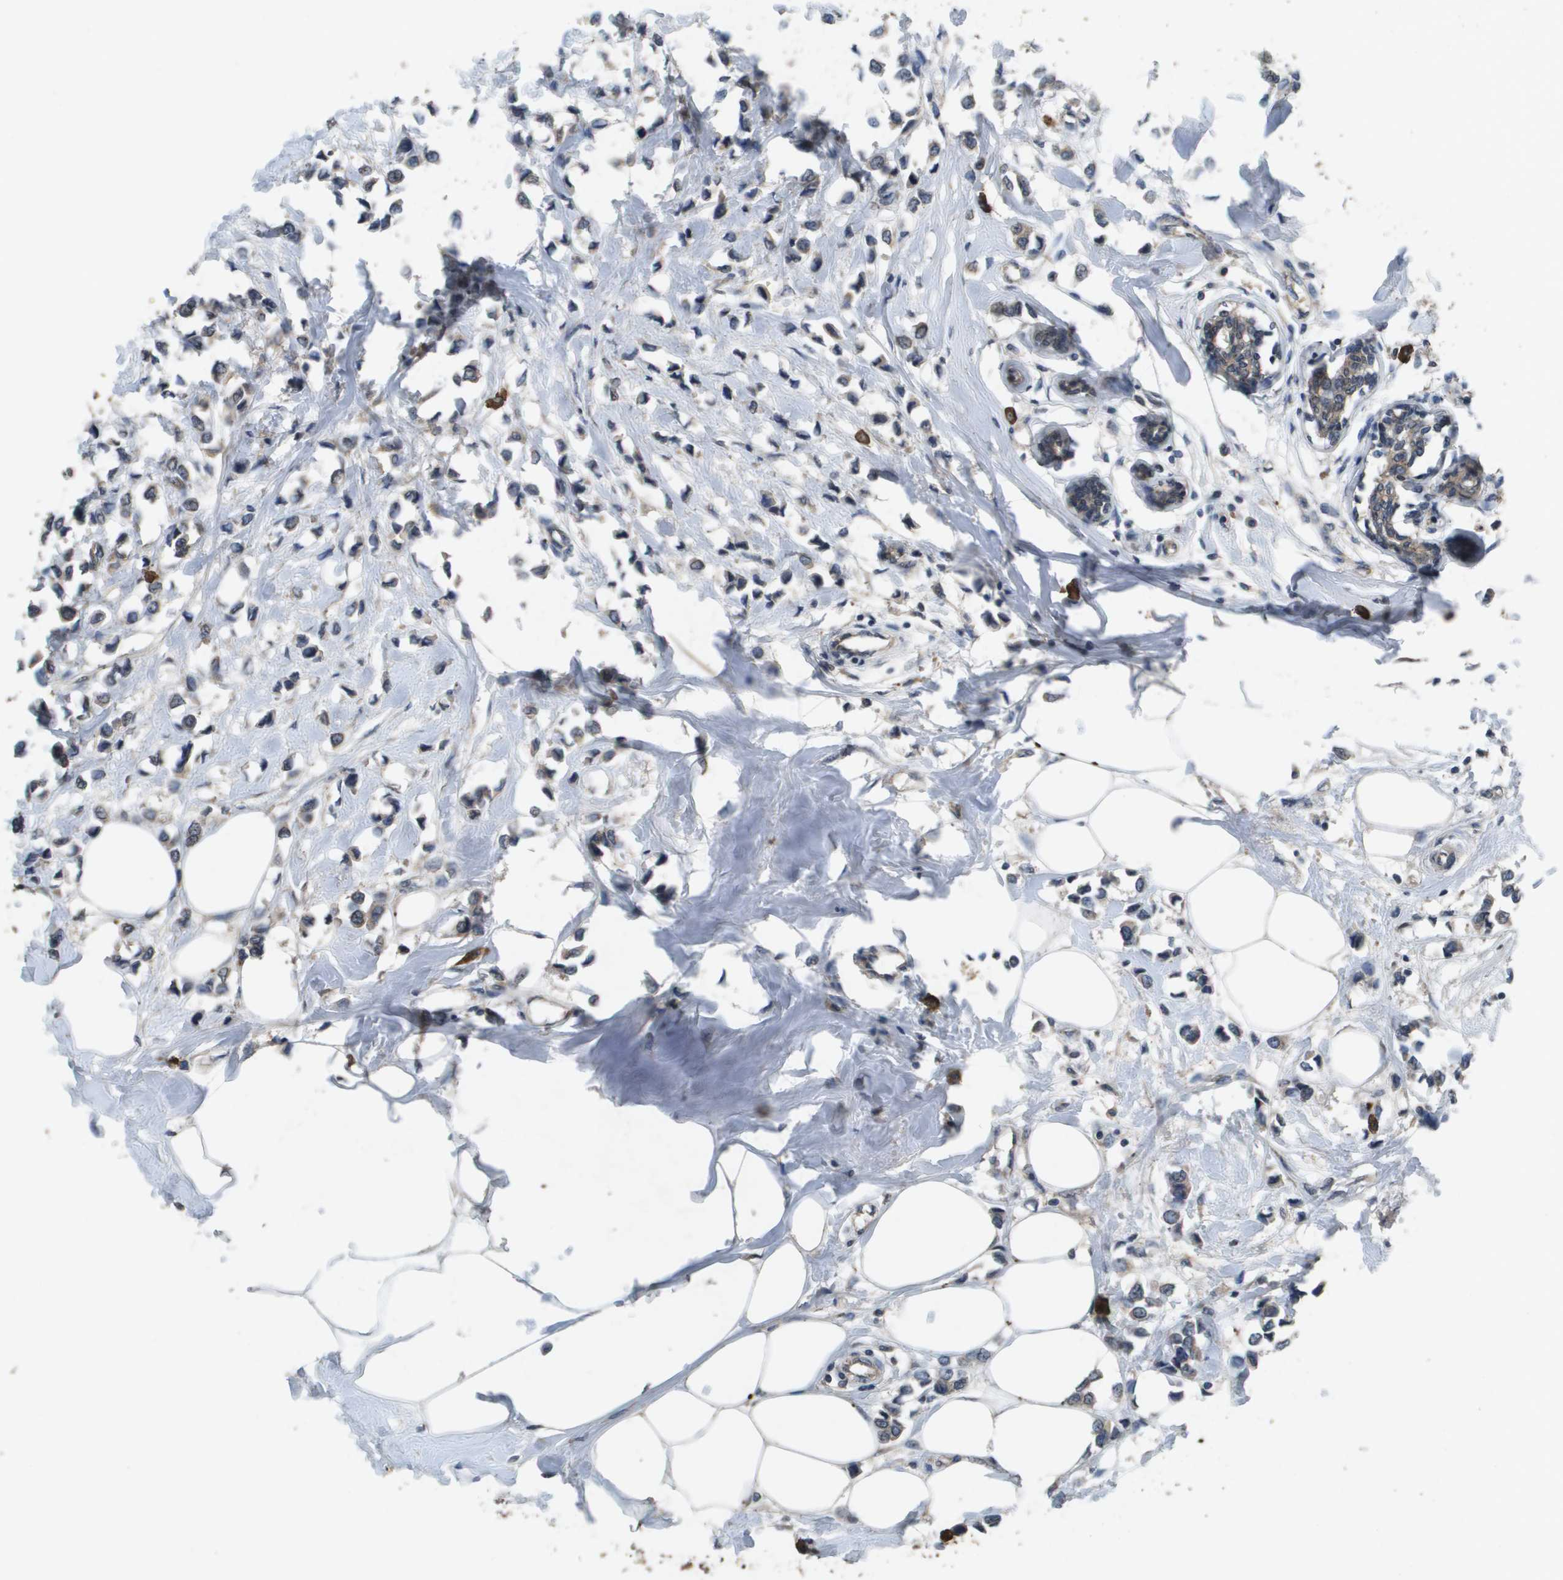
{"staining": {"intensity": "weak", "quantity": "25%-75%", "location": "cytoplasmic/membranous"}, "tissue": "breast cancer", "cell_type": "Tumor cells", "image_type": "cancer", "snomed": [{"axis": "morphology", "description": "Lobular carcinoma"}, {"axis": "topography", "description": "Breast"}], "caption": "Breast cancer (lobular carcinoma) tissue shows weak cytoplasmic/membranous staining in about 25%-75% of tumor cells, visualized by immunohistochemistry.", "gene": "PROC", "patient": {"sex": "female", "age": 51}}